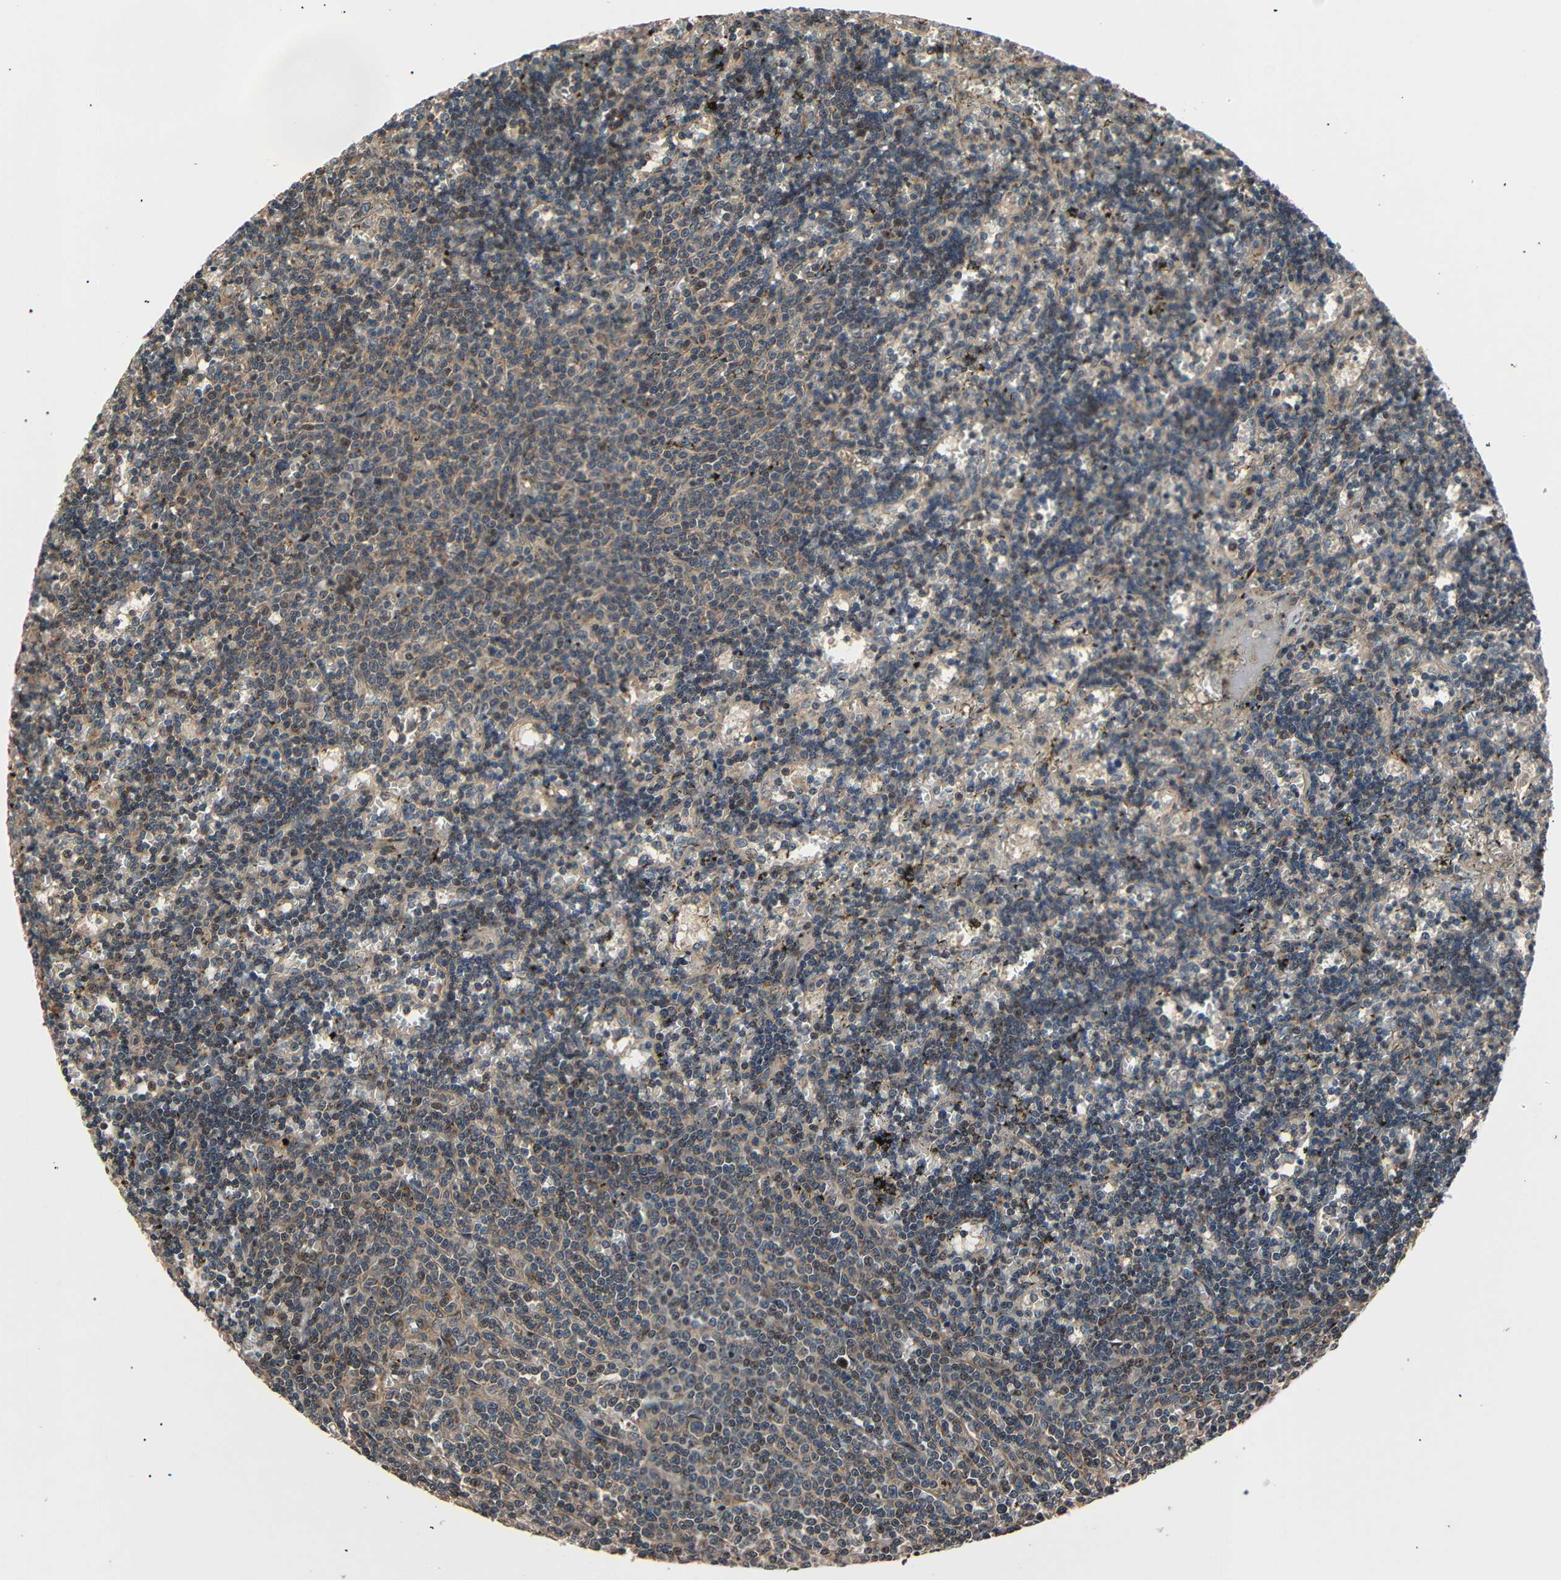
{"staining": {"intensity": "weak", "quantity": "25%-75%", "location": "cytoplasmic/membranous,nuclear"}, "tissue": "lymphoma", "cell_type": "Tumor cells", "image_type": "cancer", "snomed": [{"axis": "morphology", "description": "Malignant lymphoma, non-Hodgkin's type, Low grade"}, {"axis": "topography", "description": "Spleen"}], "caption": "Immunohistochemistry (DAB) staining of human lymphoma shows weak cytoplasmic/membranous and nuclear protein staining in about 25%-75% of tumor cells. (DAB (3,3'-diaminobenzidine) = brown stain, brightfield microscopy at high magnification).", "gene": "AKAP9", "patient": {"sex": "male", "age": 60}}